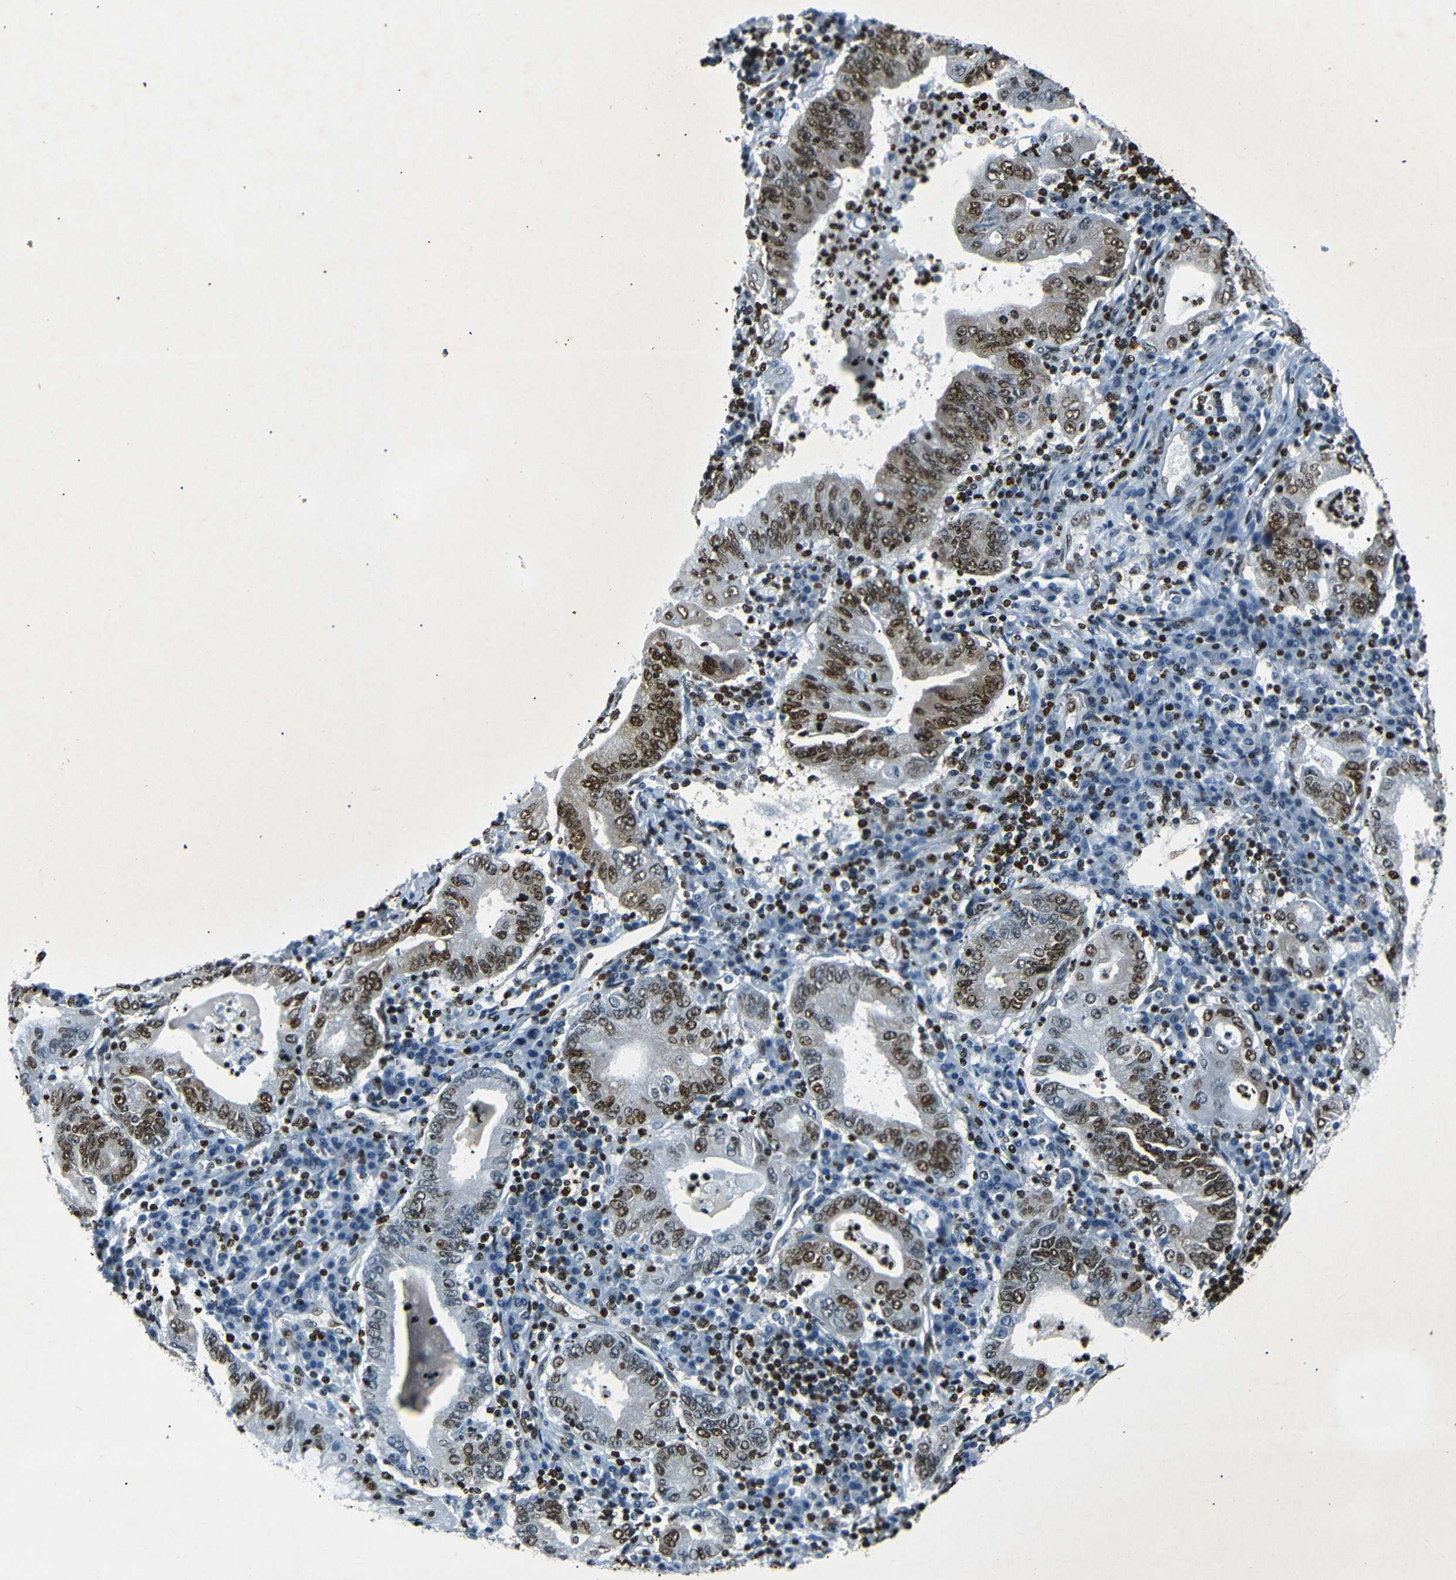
{"staining": {"intensity": "strong", "quantity": ">75%", "location": "nuclear"}, "tissue": "stomach cancer", "cell_type": "Tumor cells", "image_type": "cancer", "snomed": [{"axis": "morphology", "description": "Normal tissue, NOS"}, {"axis": "morphology", "description": "Adenocarcinoma, NOS"}, {"axis": "topography", "description": "Esophagus"}, {"axis": "topography", "description": "Stomach, upper"}, {"axis": "topography", "description": "Peripheral nerve tissue"}], "caption": "The image displays a brown stain indicating the presence of a protein in the nuclear of tumor cells in stomach cancer (adenocarcinoma). (DAB = brown stain, brightfield microscopy at high magnification).", "gene": "HMGN1", "patient": {"sex": "male", "age": 62}}